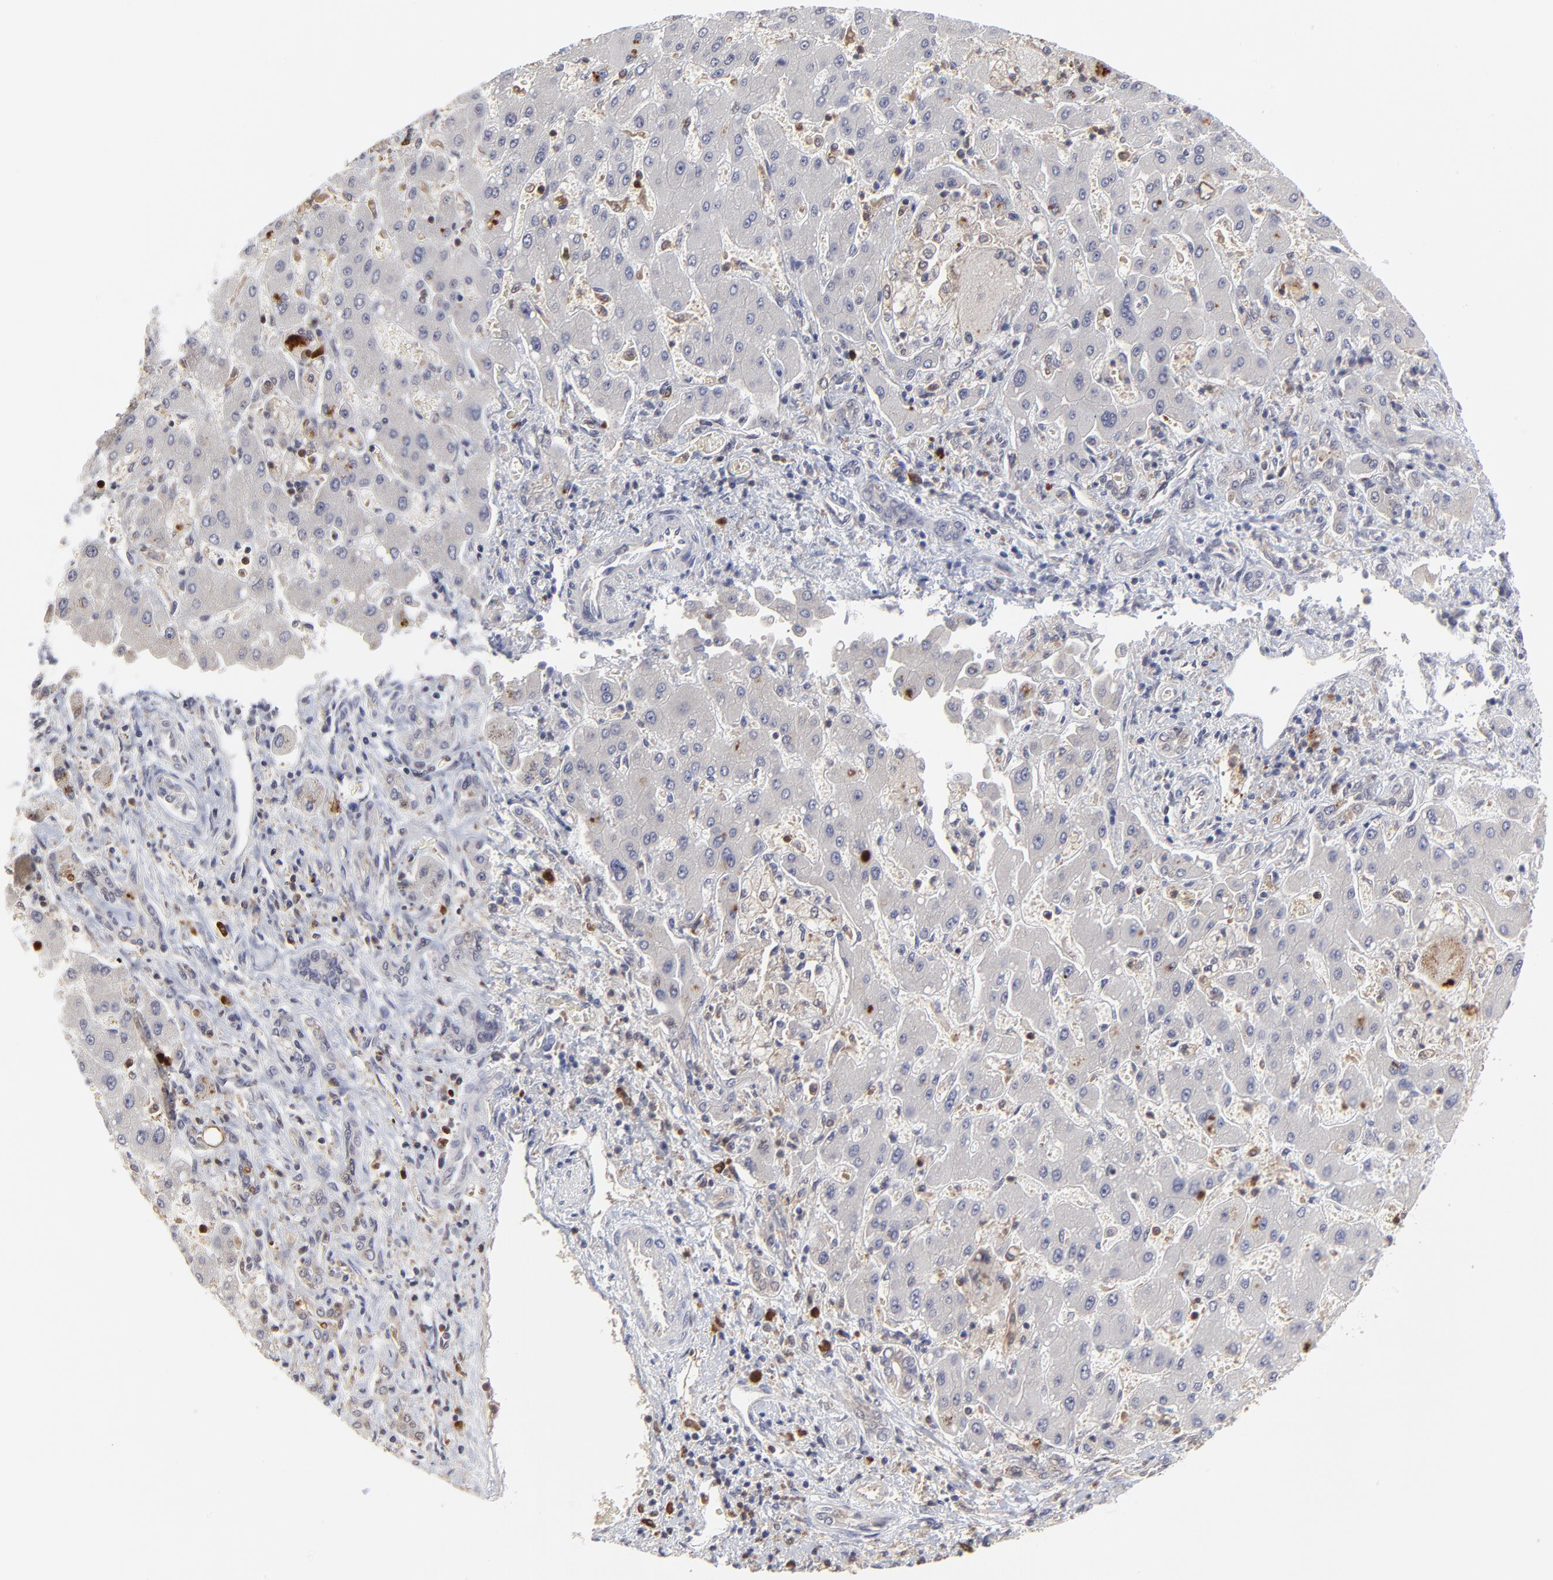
{"staining": {"intensity": "negative", "quantity": "none", "location": "none"}, "tissue": "liver cancer", "cell_type": "Tumor cells", "image_type": "cancer", "snomed": [{"axis": "morphology", "description": "Cholangiocarcinoma"}, {"axis": "topography", "description": "Liver"}], "caption": "High power microscopy histopathology image of an IHC photomicrograph of liver cancer (cholangiocarcinoma), revealing no significant expression in tumor cells. (DAB immunohistochemistry, high magnification).", "gene": "CASP3", "patient": {"sex": "male", "age": 50}}